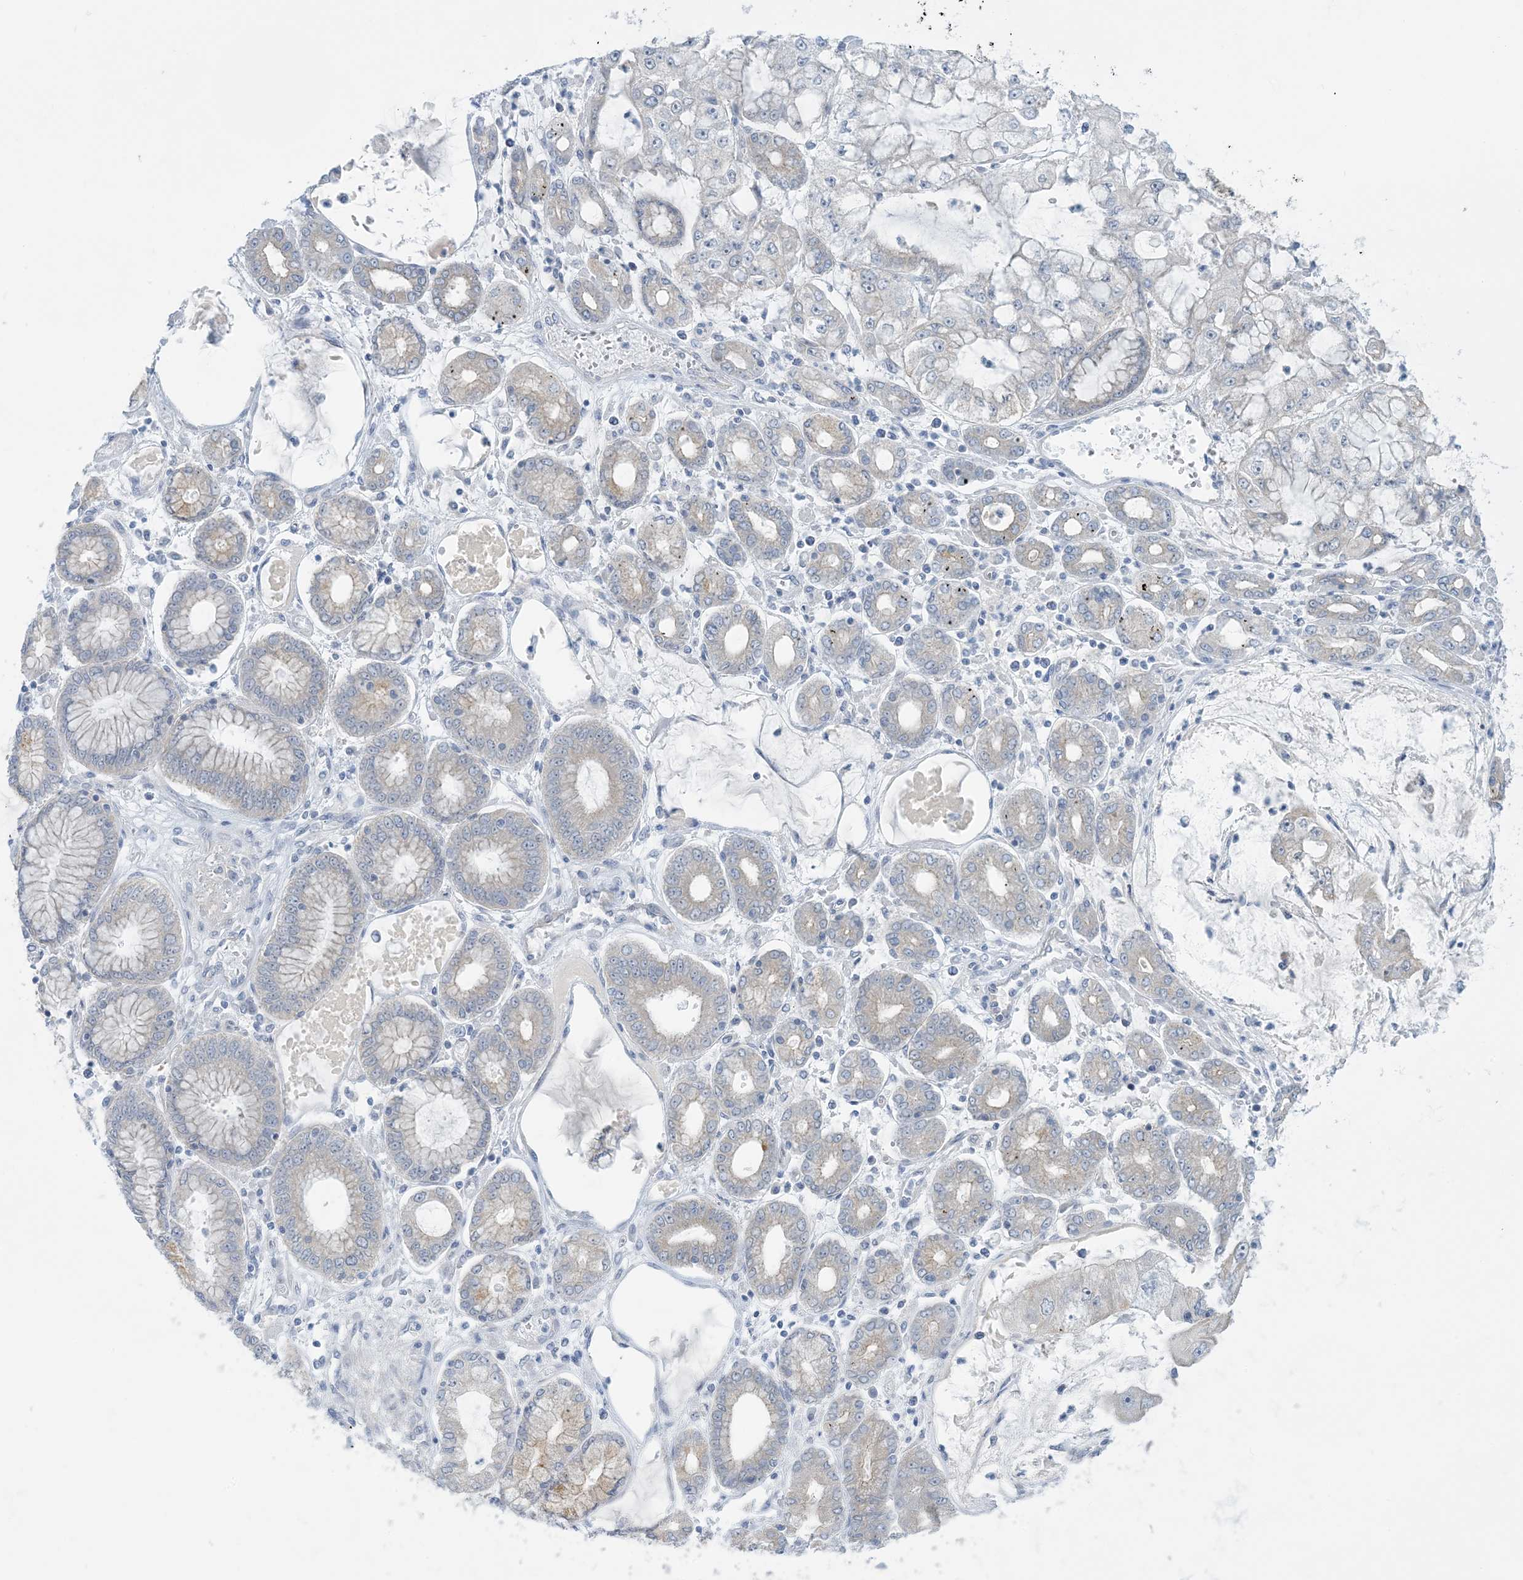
{"staining": {"intensity": "negative", "quantity": "none", "location": "none"}, "tissue": "stomach cancer", "cell_type": "Tumor cells", "image_type": "cancer", "snomed": [{"axis": "morphology", "description": "Adenocarcinoma, NOS"}, {"axis": "topography", "description": "Stomach"}], "caption": "Immunohistochemistry image of neoplastic tissue: human stomach adenocarcinoma stained with DAB (3,3'-diaminobenzidine) demonstrates no significant protein staining in tumor cells.", "gene": "MRPS18A", "patient": {"sex": "male", "age": 76}}